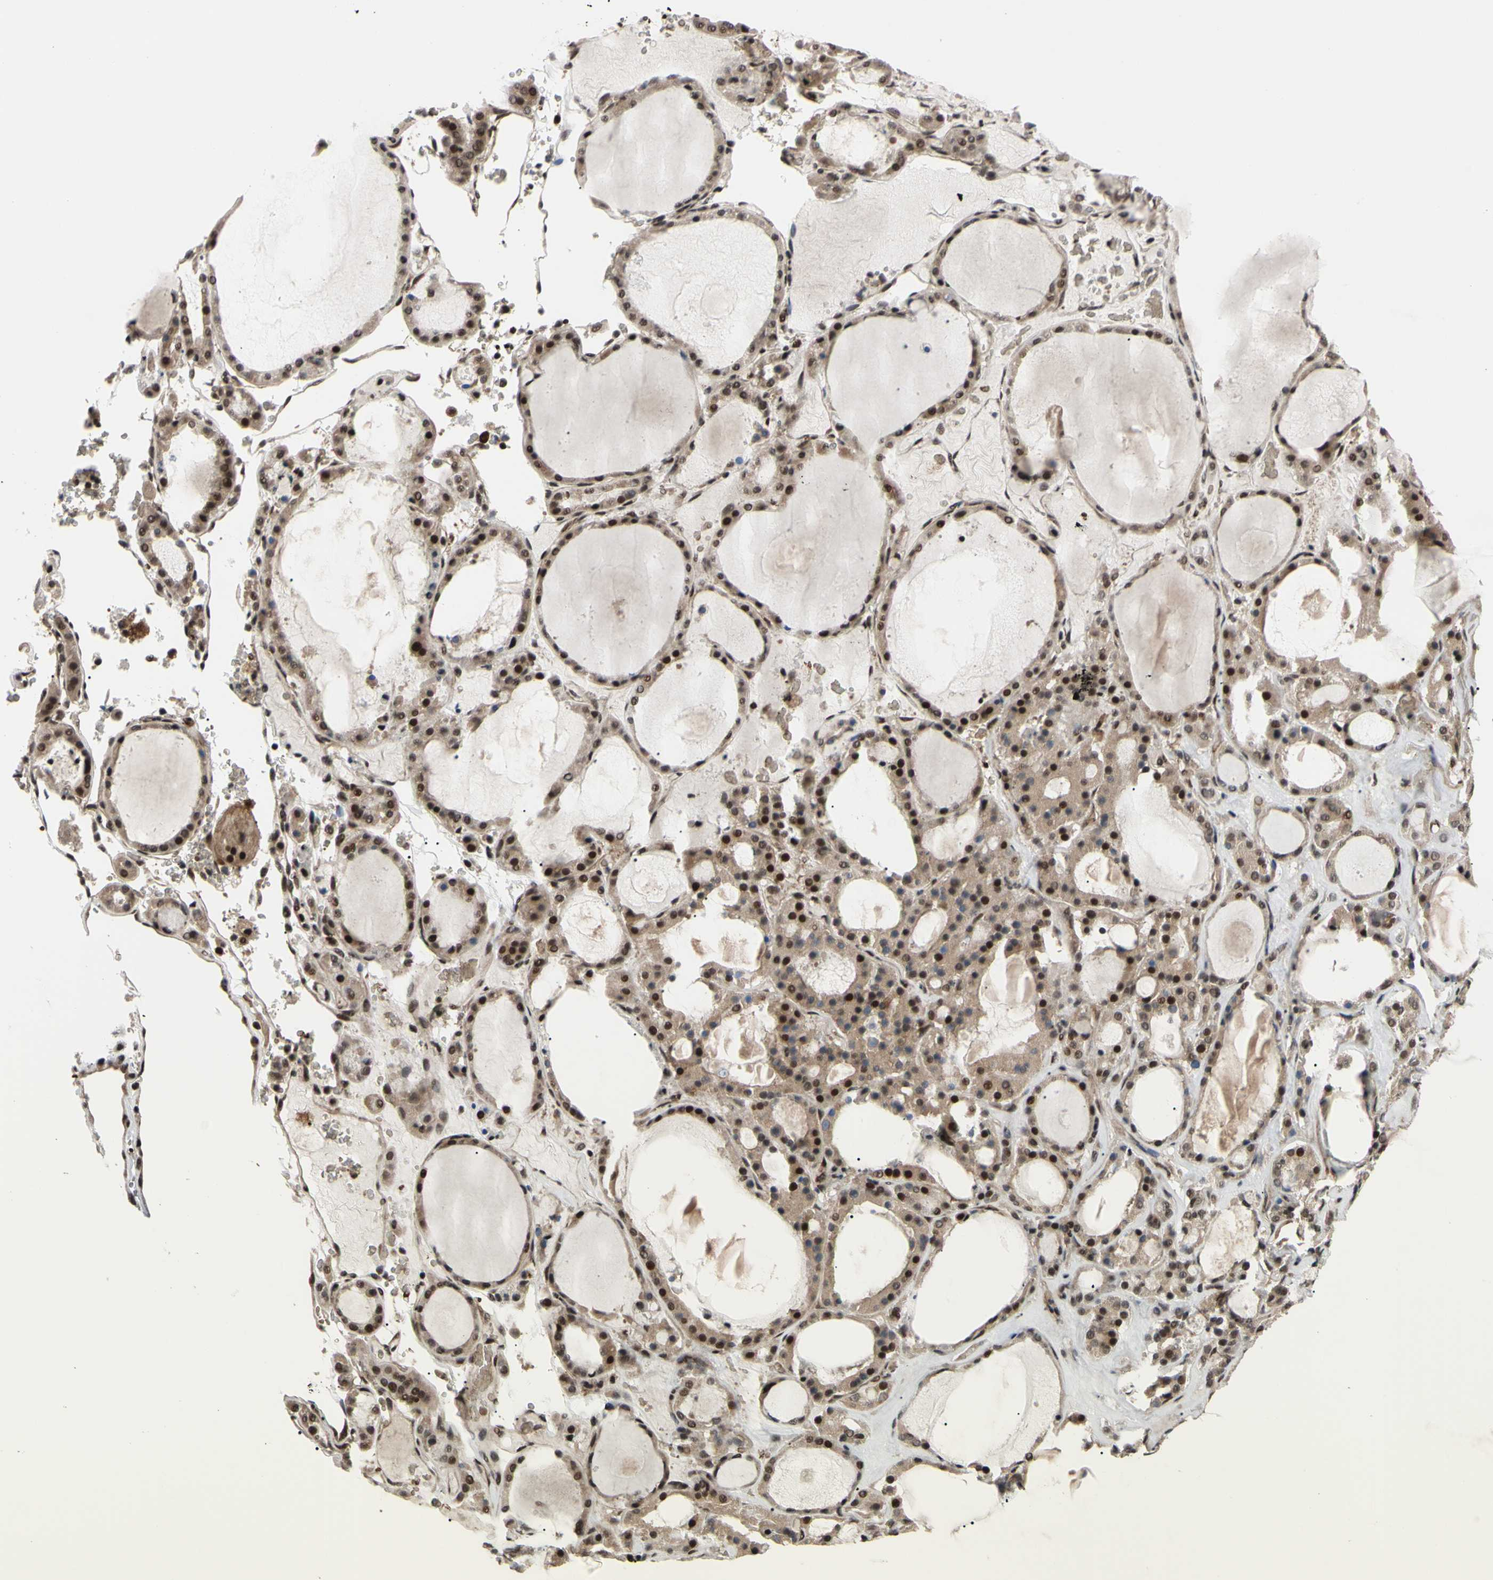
{"staining": {"intensity": "moderate", "quantity": ">75%", "location": "cytoplasmic/membranous,nuclear"}, "tissue": "thyroid gland", "cell_type": "Glandular cells", "image_type": "normal", "snomed": [{"axis": "morphology", "description": "Normal tissue, NOS"}, {"axis": "morphology", "description": "Carcinoma, NOS"}, {"axis": "topography", "description": "Thyroid gland"}], "caption": "Unremarkable thyroid gland shows moderate cytoplasmic/membranous,nuclear expression in approximately >75% of glandular cells The staining was performed using DAB to visualize the protein expression in brown, while the nuclei were stained in blue with hematoxylin (Magnification: 20x)..", "gene": "THAP12", "patient": {"sex": "female", "age": 86}}